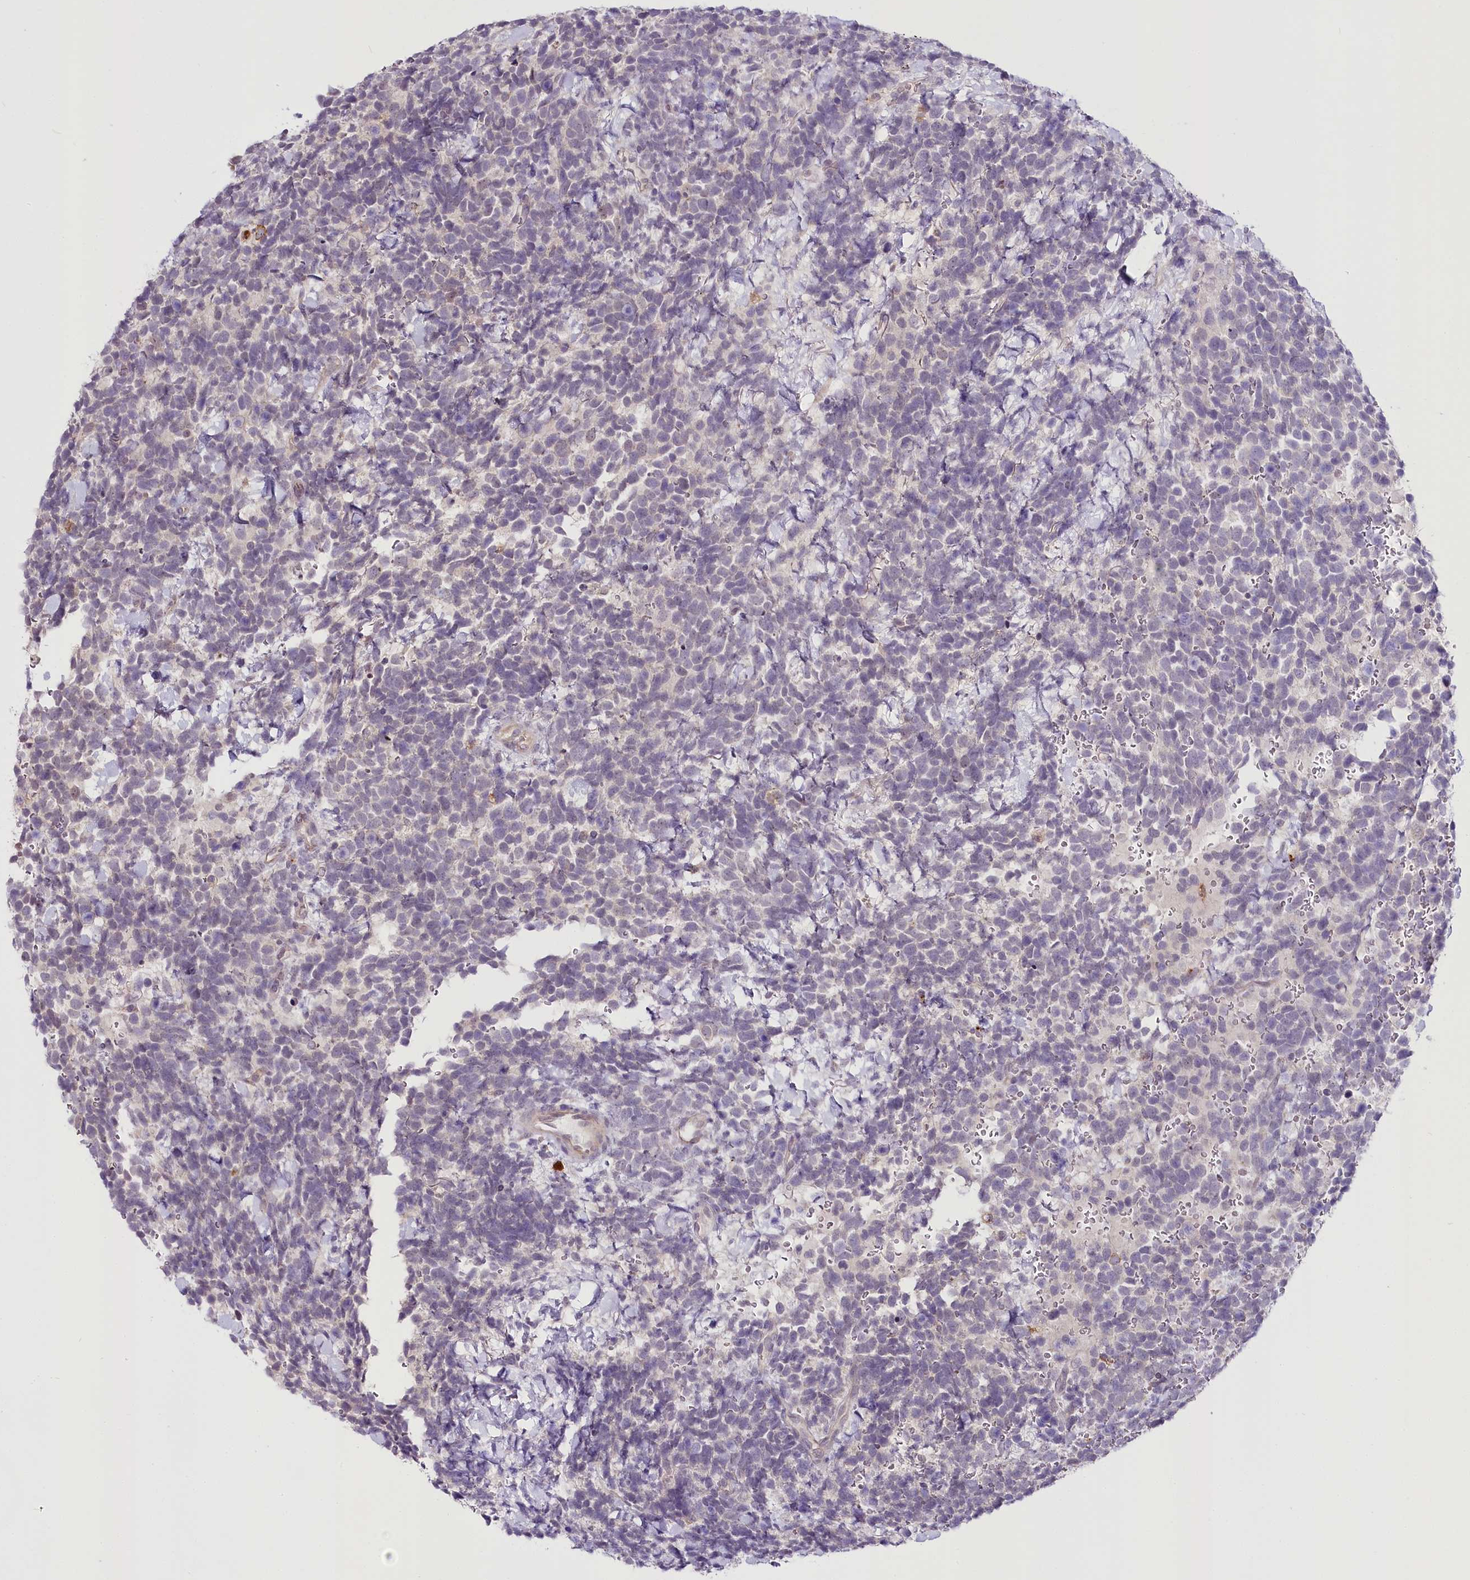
{"staining": {"intensity": "negative", "quantity": "none", "location": "none"}, "tissue": "urothelial cancer", "cell_type": "Tumor cells", "image_type": "cancer", "snomed": [{"axis": "morphology", "description": "Urothelial carcinoma, High grade"}, {"axis": "topography", "description": "Urinary bladder"}], "caption": "A high-resolution photomicrograph shows immunohistochemistry (IHC) staining of high-grade urothelial carcinoma, which displays no significant staining in tumor cells. (Brightfield microscopy of DAB immunohistochemistry at high magnification).", "gene": "VWA5A", "patient": {"sex": "female", "age": 82}}